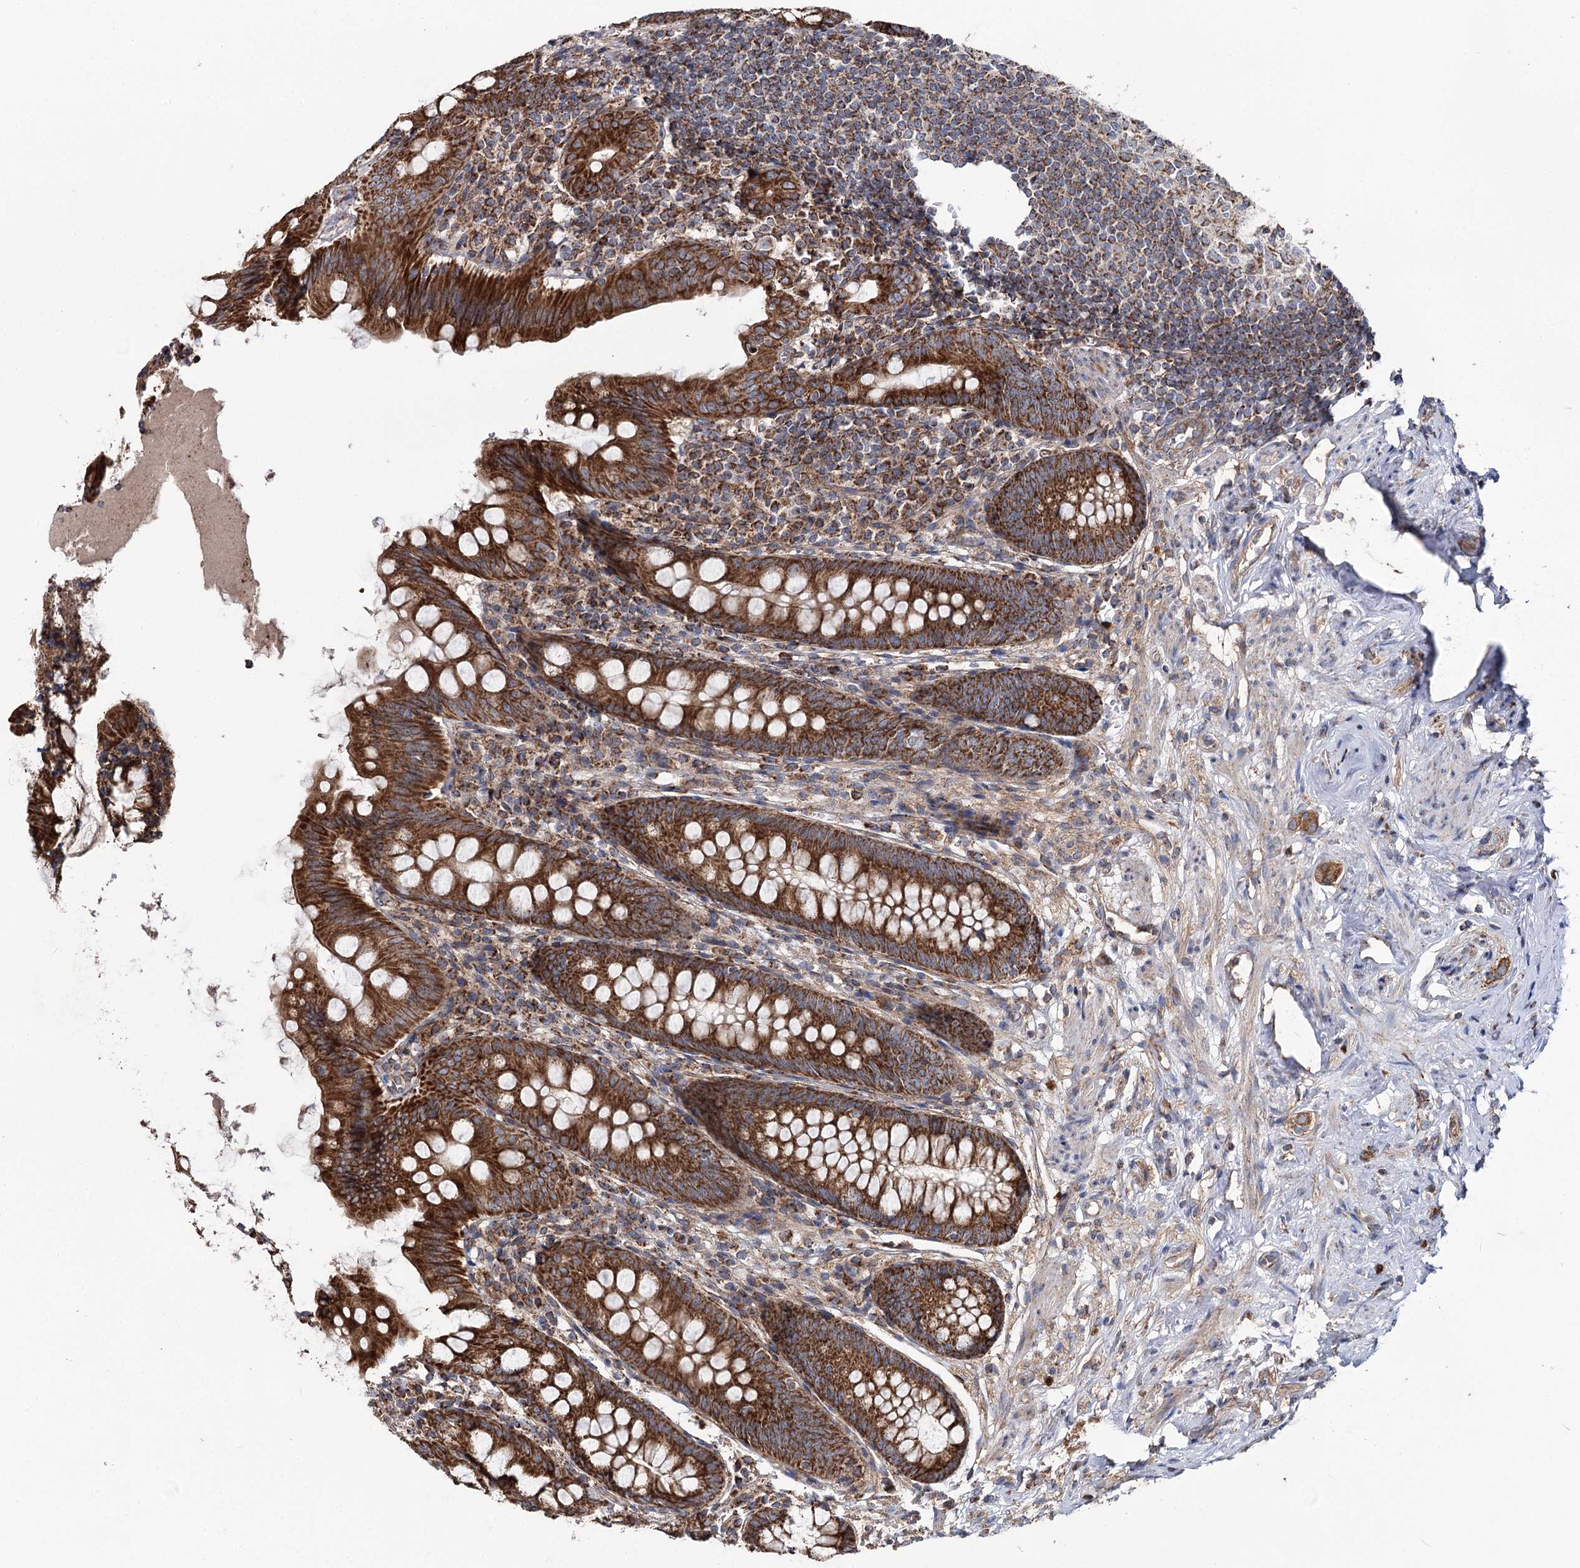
{"staining": {"intensity": "strong", "quantity": ">75%", "location": "cytoplasmic/membranous"}, "tissue": "appendix", "cell_type": "Glandular cells", "image_type": "normal", "snomed": [{"axis": "morphology", "description": "Normal tissue, NOS"}, {"axis": "topography", "description": "Appendix"}], "caption": "Brown immunohistochemical staining in benign appendix shows strong cytoplasmic/membranous positivity in approximately >75% of glandular cells. (IHC, brightfield microscopy, high magnification).", "gene": "MSANTD2", "patient": {"sex": "female", "age": 51}}